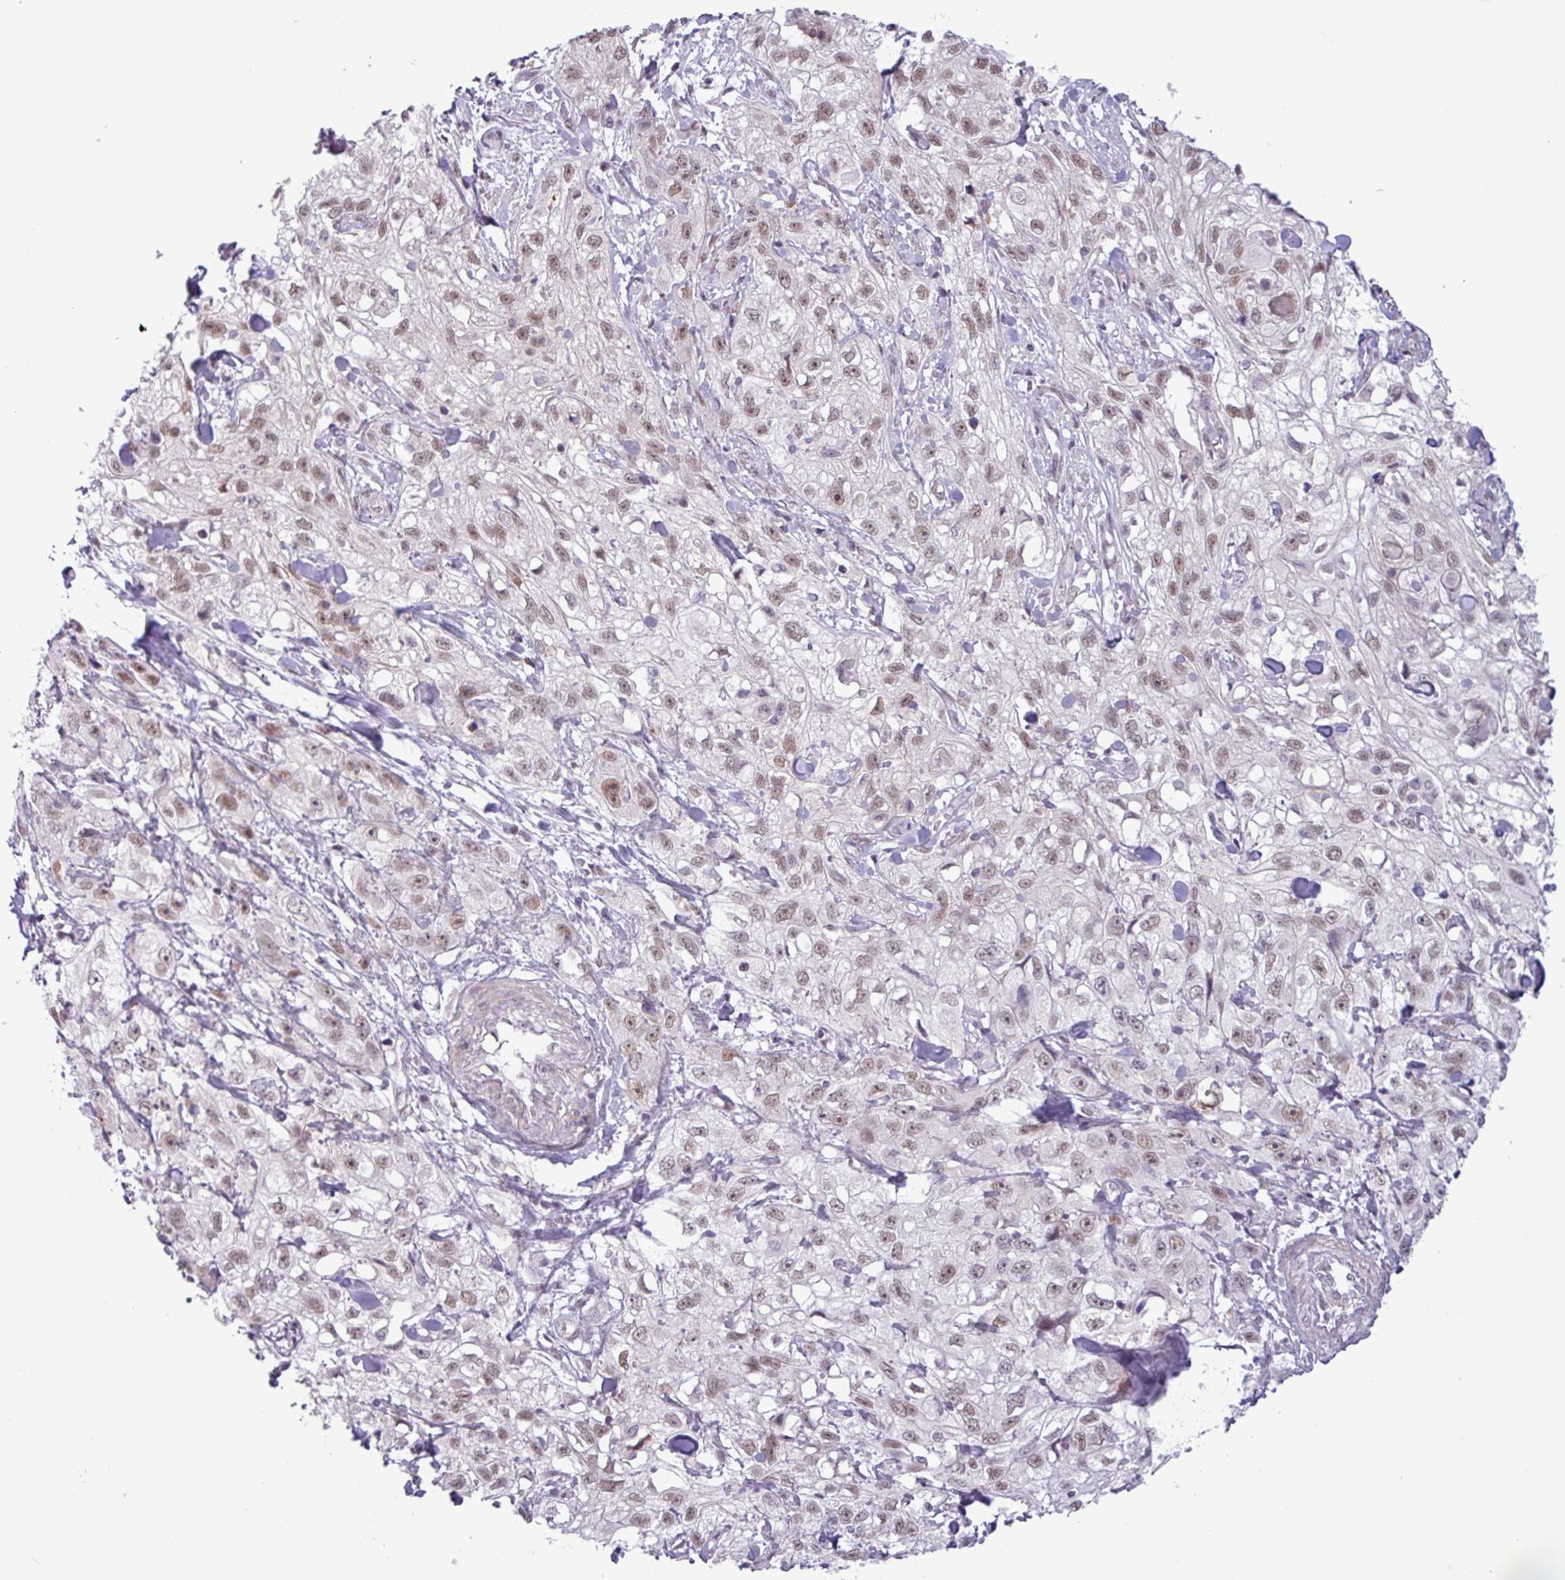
{"staining": {"intensity": "moderate", "quantity": ">75%", "location": "nuclear"}, "tissue": "skin cancer", "cell_type": "Tumor cells", "image_type": "cancer", "snomed": [{"axis": "morphology", "description": "Squamous cell carcinoma, NOS"}, {"axis": "topography", "description": "Skin"}, {"axis": "topography", "description": "Vulva"}], "caption": "Squamous cell carcinoma (skin) tissue exhibits moderate nuclear positivity in approximately >75% of tumor cells, visualized by immunohistochemistry.", "gene": "NOTCH2", "patient": {"sex": "female", "age": 86}}